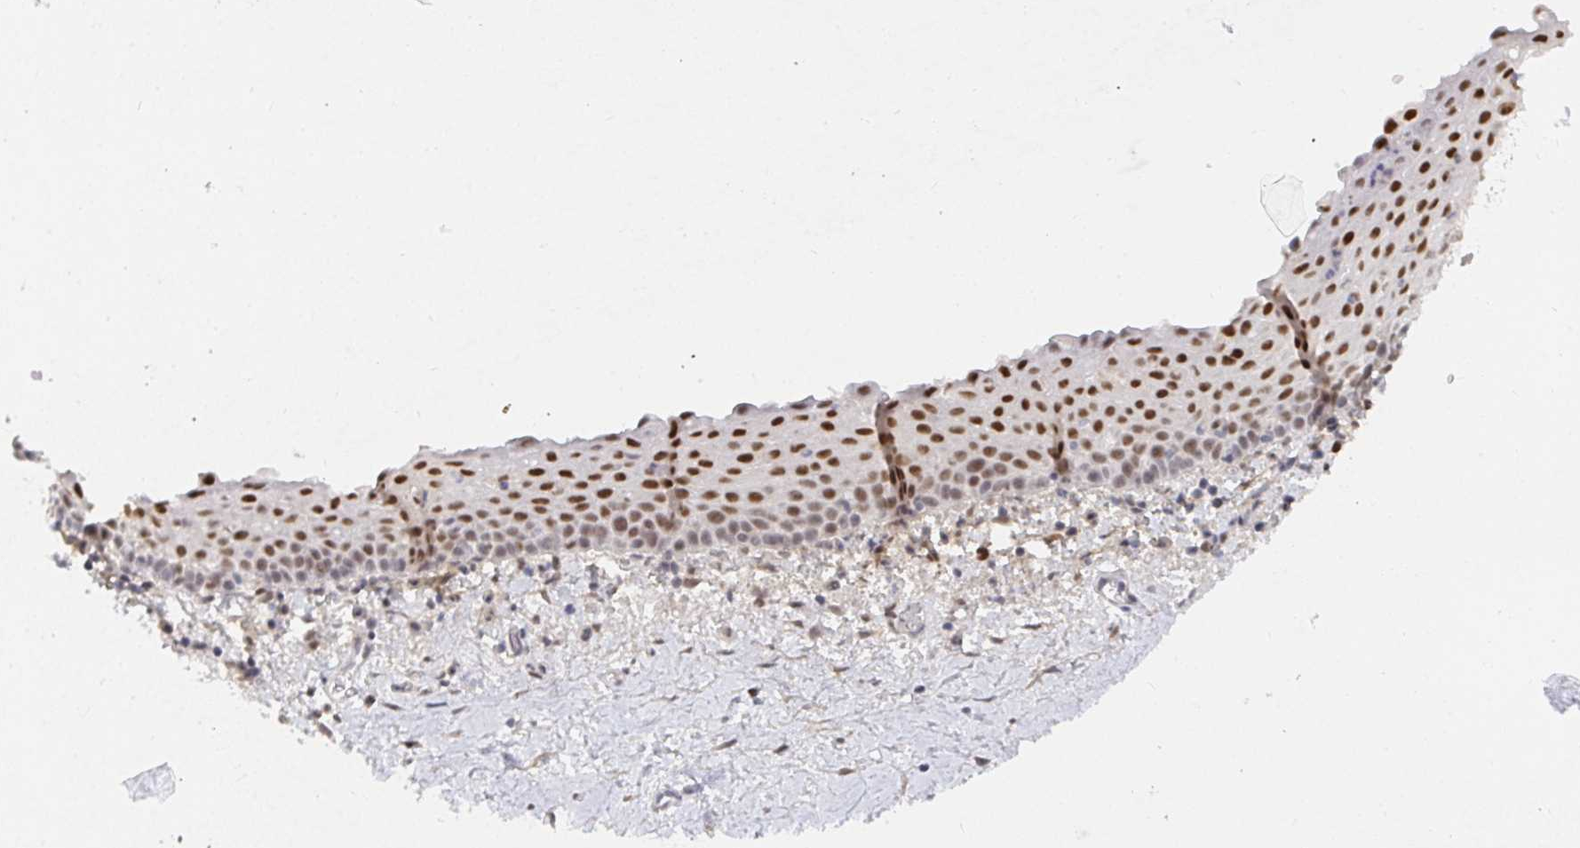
{"staining": {"intensity": "strong", "quantity": "25%-75%", "location": "nuclear"}, "tissue": "vagina", "cell_type": "Squamous epithelial cells", "image_type": "normal", "snomed": [{"axis": "morphology", "description": "Normal tissue, NOS"}, {"axis": "topography", "description": "Vagina"}], "caption": "IHC (DAB (3,3'-diaminobenzidine)) staining of unremarkable vagina shows strong nuclear protein expression in about 25%-75% of squamous epithelial cells. (Brightfield microscopy of DAB IHC at high magnification).", "gene": "RCOR1", "patient": {"sex": "female", "age": 61}}